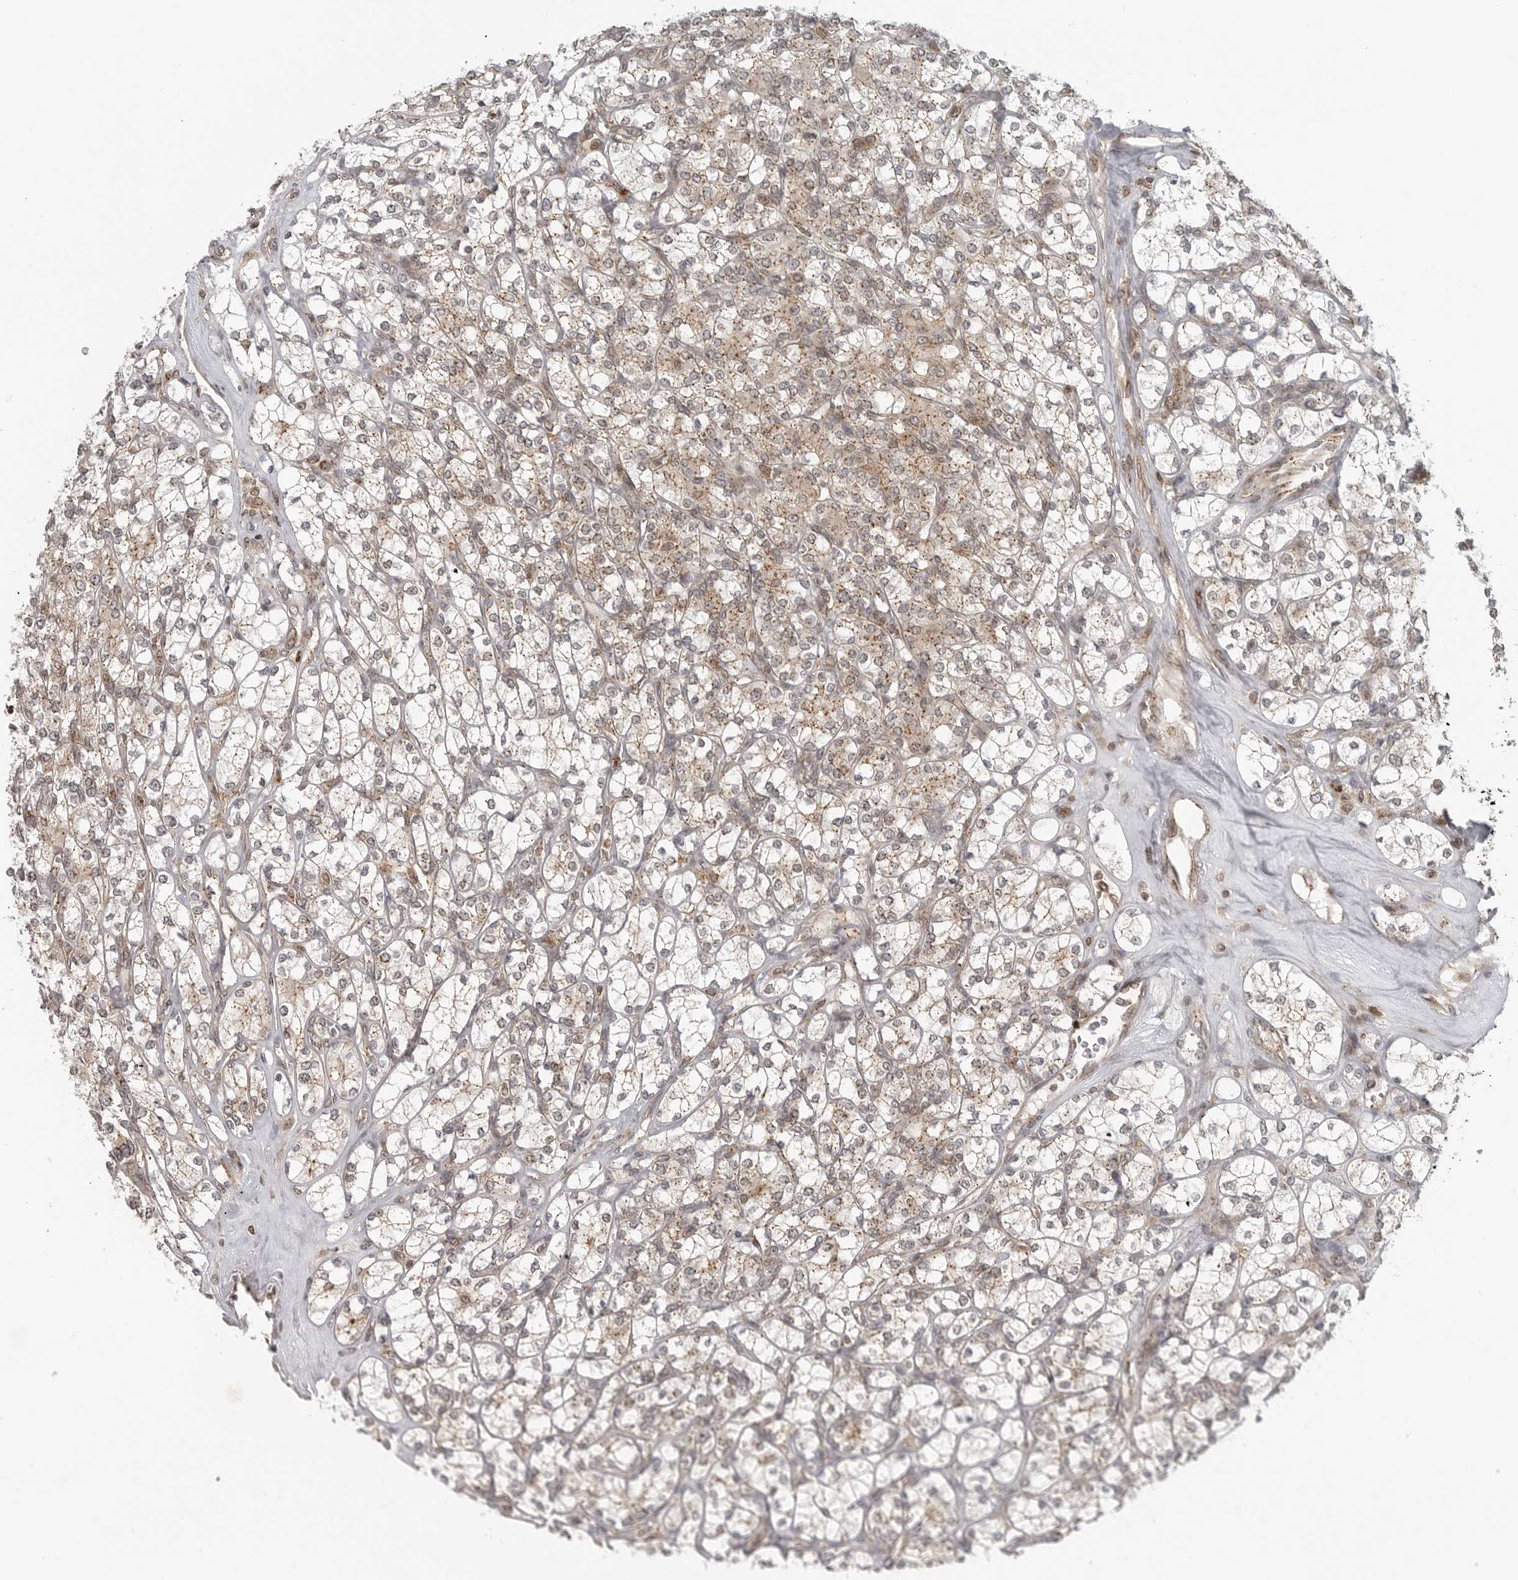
{"staining": {"intensity": "moderate", "quantity": "25%-75%", "location": "cytoplasmic/membranous"}, "tissue": "renal cancer", "cell_type": "Tumor cells", "image_type": "cancer", "snomed": [{"axis": "morphology", "description": "Adenocarcinoma, NOS"}, {"axis": "topography", "description": "Kidney"}], "caption": "Immunohistochemistry (IHC) of renal cancer (adenocarcinoma) demonstrates medium levels of moderate cytoplasmic/membranous positivity in about 25%-75% of tumor cells. The protein of interest is shown in brown color, while the nuclei are stained blue.", "gene": "COPA", "patient": {"sex": "male", "age": 77}}